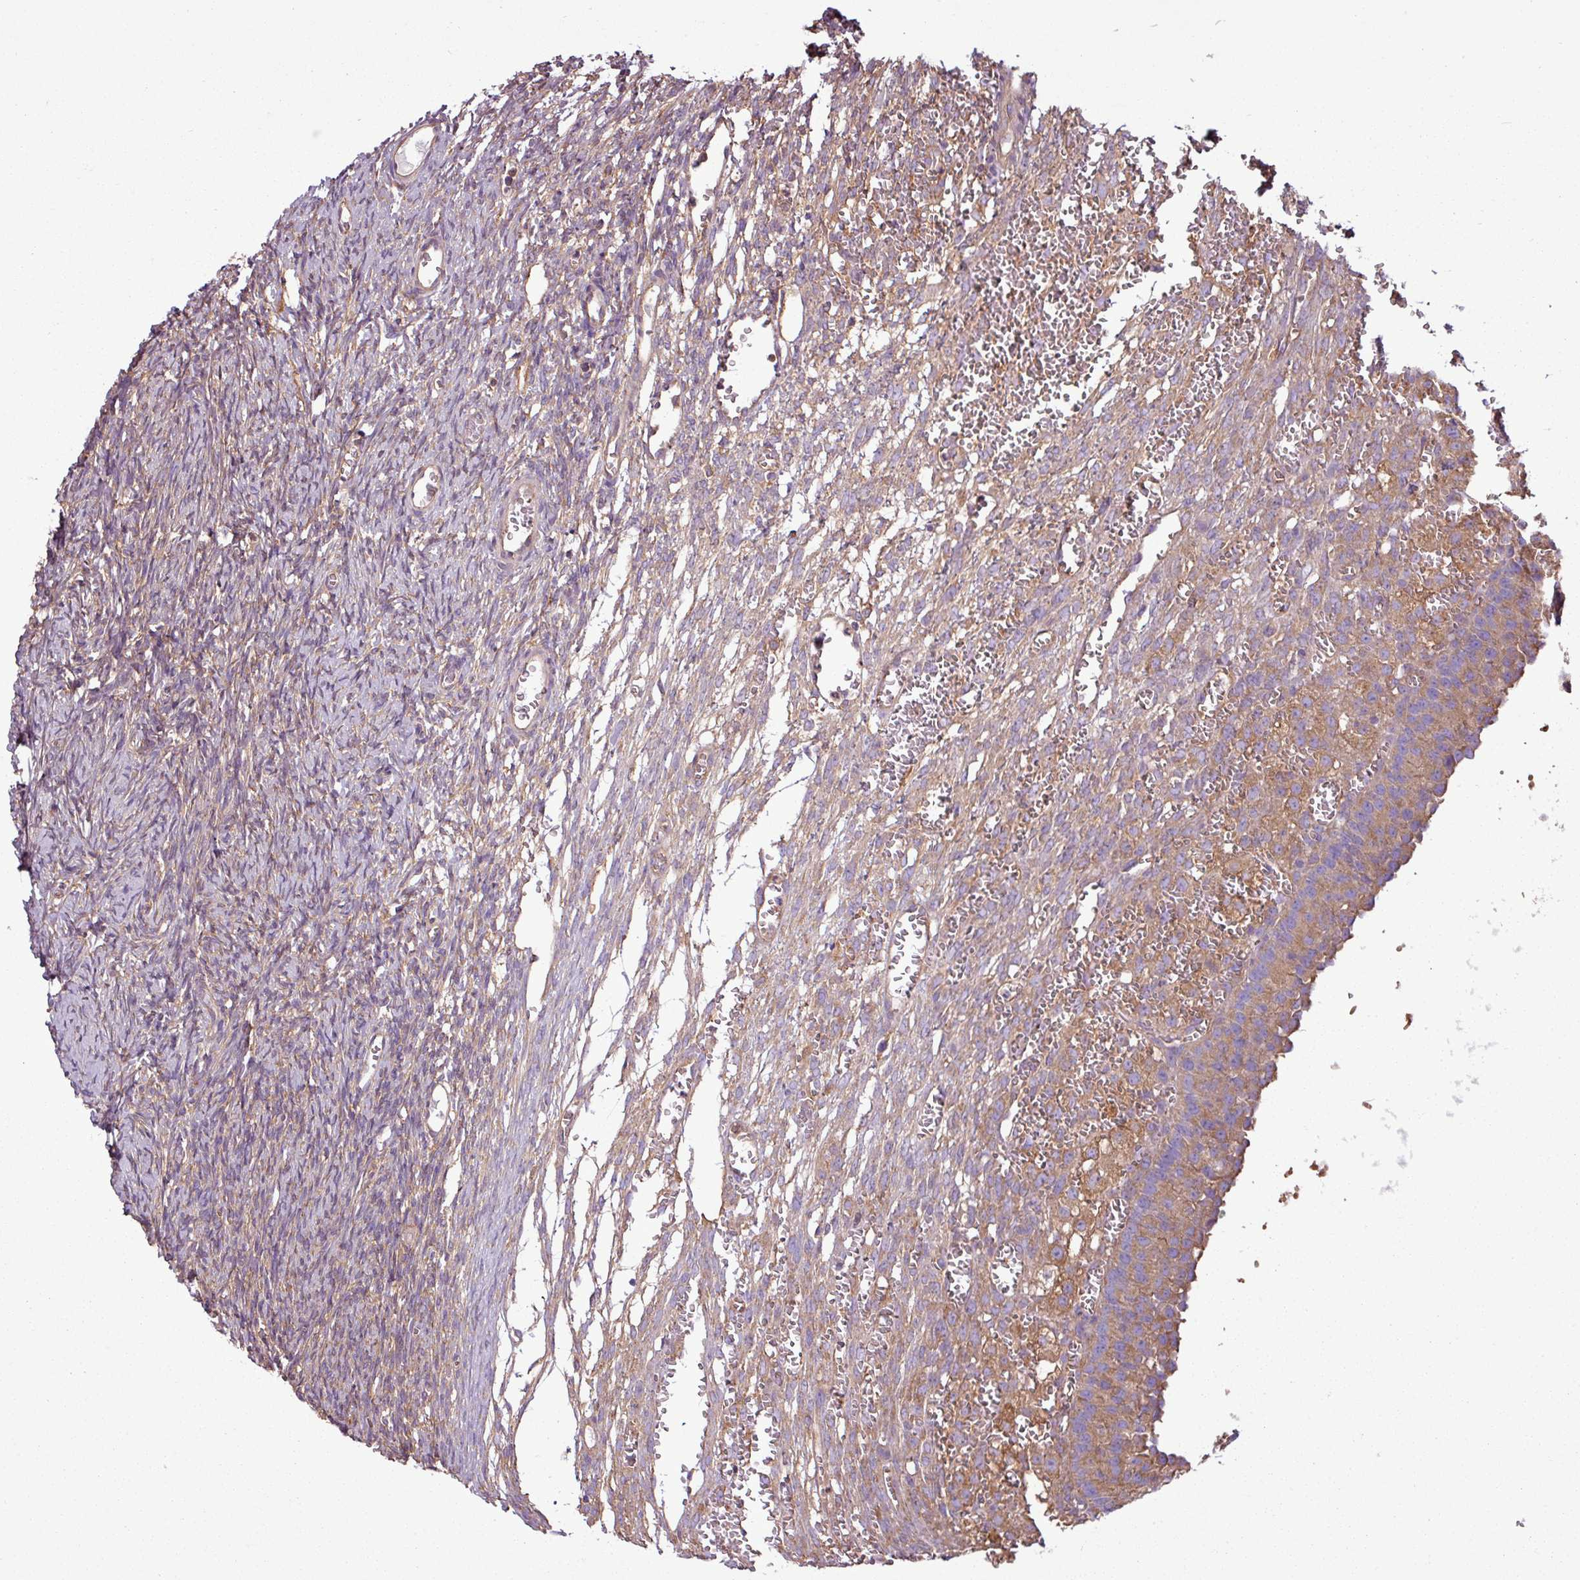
{"staining": {"intensity": "negative", "quantity": "none", "location": "none"}, "tissue": "ovary", "cell_type": "Ovarian stroma cells", "image_type": "normal", "snomed": [{"axis": "morphology", "description": "Normal tissue, NOS"}, {"axis": "topography", "description": "Ovary"}], "caption": "This is an immunohistochemistry photomicrograph of unremarkable human ovary. There is no expression in ovarian stroma cells.", "gene": "PACSIN2", "patient": {"sex": "female", "age": 39}}